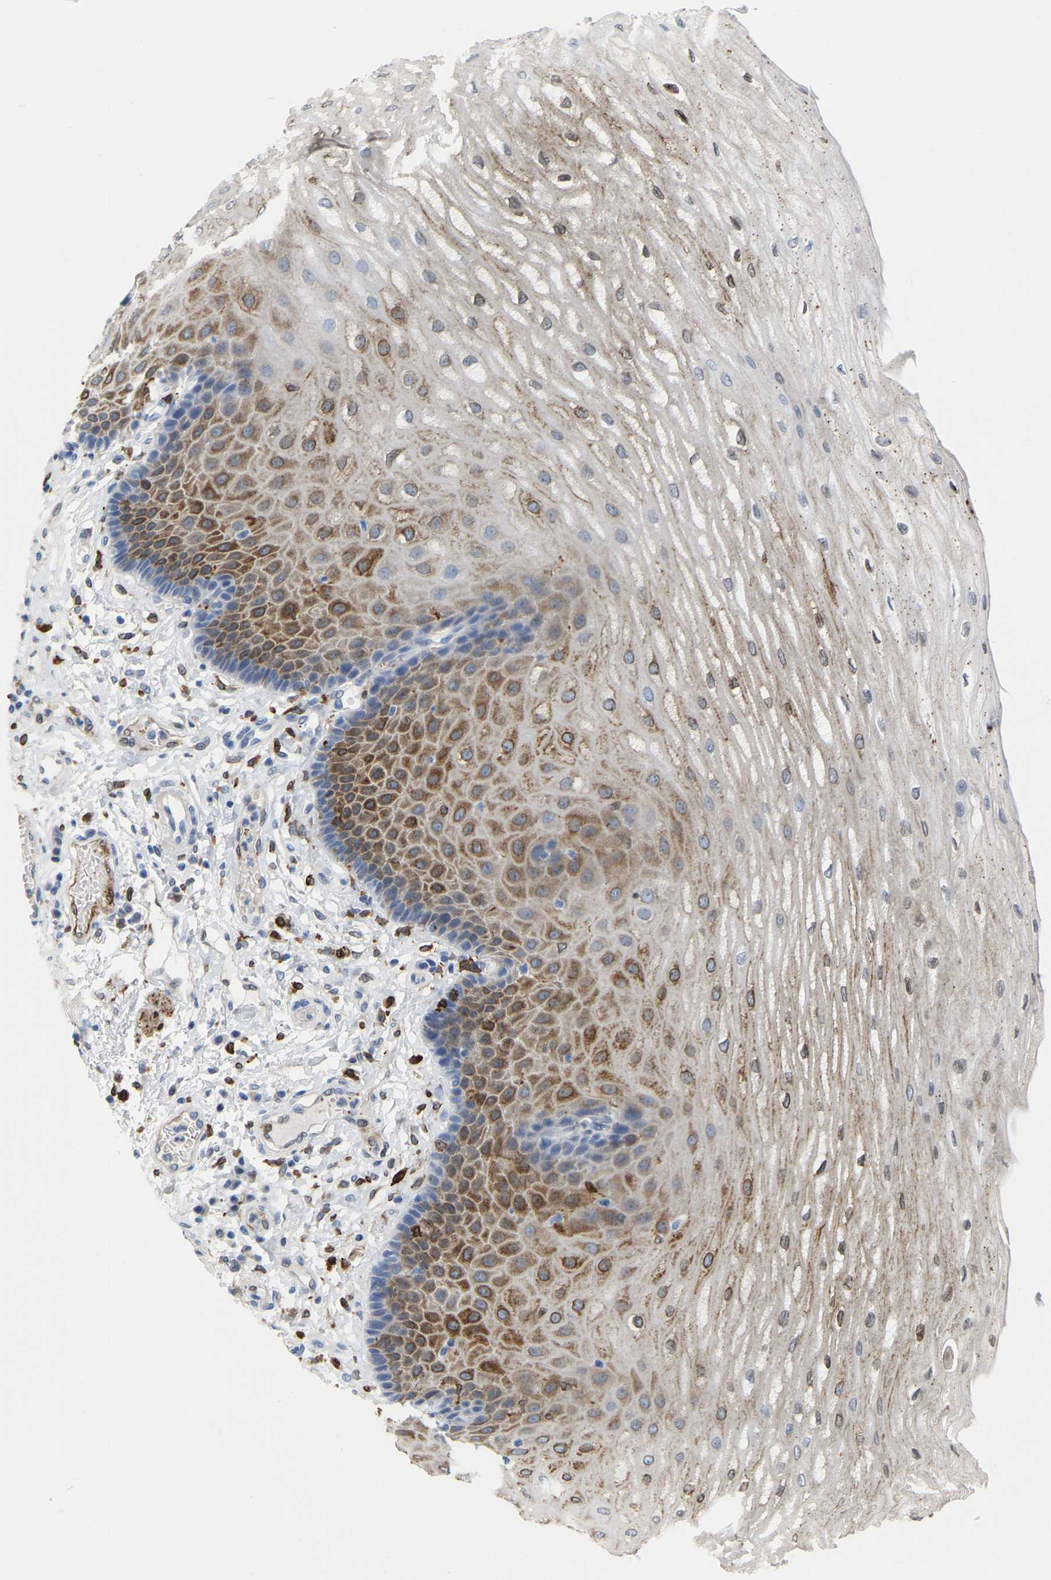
{"staining": {"intensity": "moderate", "quantity": ">75%", "location": "cytoplasmic/membranous"}, "tissue": "esophagus", "cell_type": "Squamous epithelial cells", "image_type": "normal", "snomed": [{"axis": "morphology", "description": "Normal tissue, NOS"}, {"axis": "topography", "description": "Esophagus"}], "caption": "Immunohistochemistry (IHC) micrograph of normal esophagus: human esophagus stained using immunohistochemistry (IHC) reveals medium levels of moderate protein expression localized specifically in the cytoplasmic/membranous of squamous epithelial cells, appearing as a cytoplasmic/membranous brown color.", "gene": "PTGS1", "patient": {"sex": "male", "age": 54}}